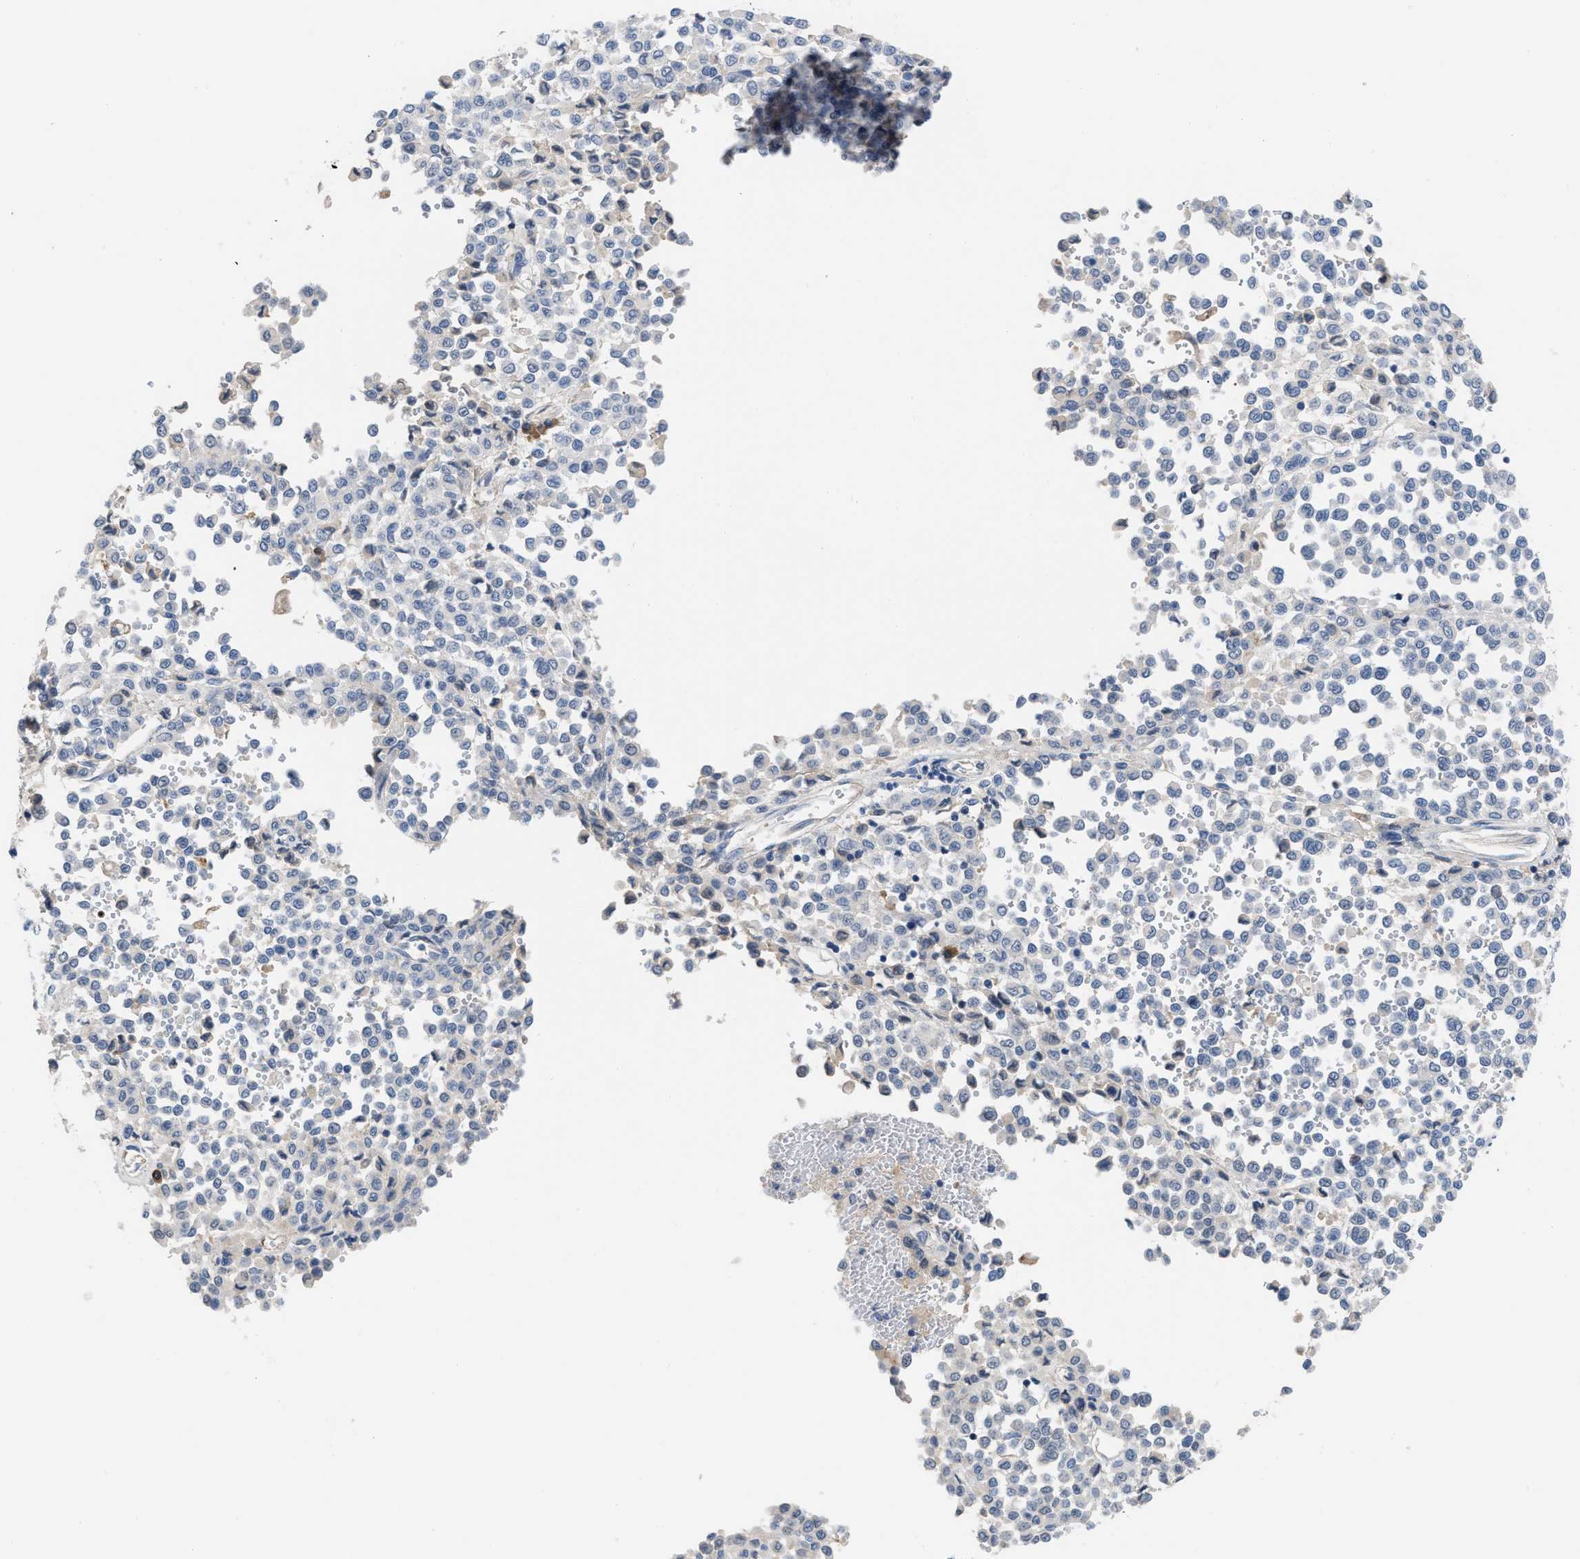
{"staining": {"intensity": "negative", "quantity": "none", "location": "none"}, "tissue": "melanoma", "cell_type": "Tumor cells", "image_type": "cancer", "snomed": [{"axis": "morphology", "description": "Malignant melanoma, Metastatic site"}, {"axis": "topography", "description": "Pancreas"}], "caption": "High magnification brightfield microscopy of malignant melanoma (metastatic site) stained with DAB (3,3'-diaminobenzidine) (brown) and counterstained with hematoxylin (blue): tumor cells show no significant expression. (Stains: DAB immunohistochemistry (IHC) with hematoxylin counter stain, Microscopy: brightfield microscopy at high magnification).", "gene": "OR9K2", "patient": {"sex": "female", "age": 30}}